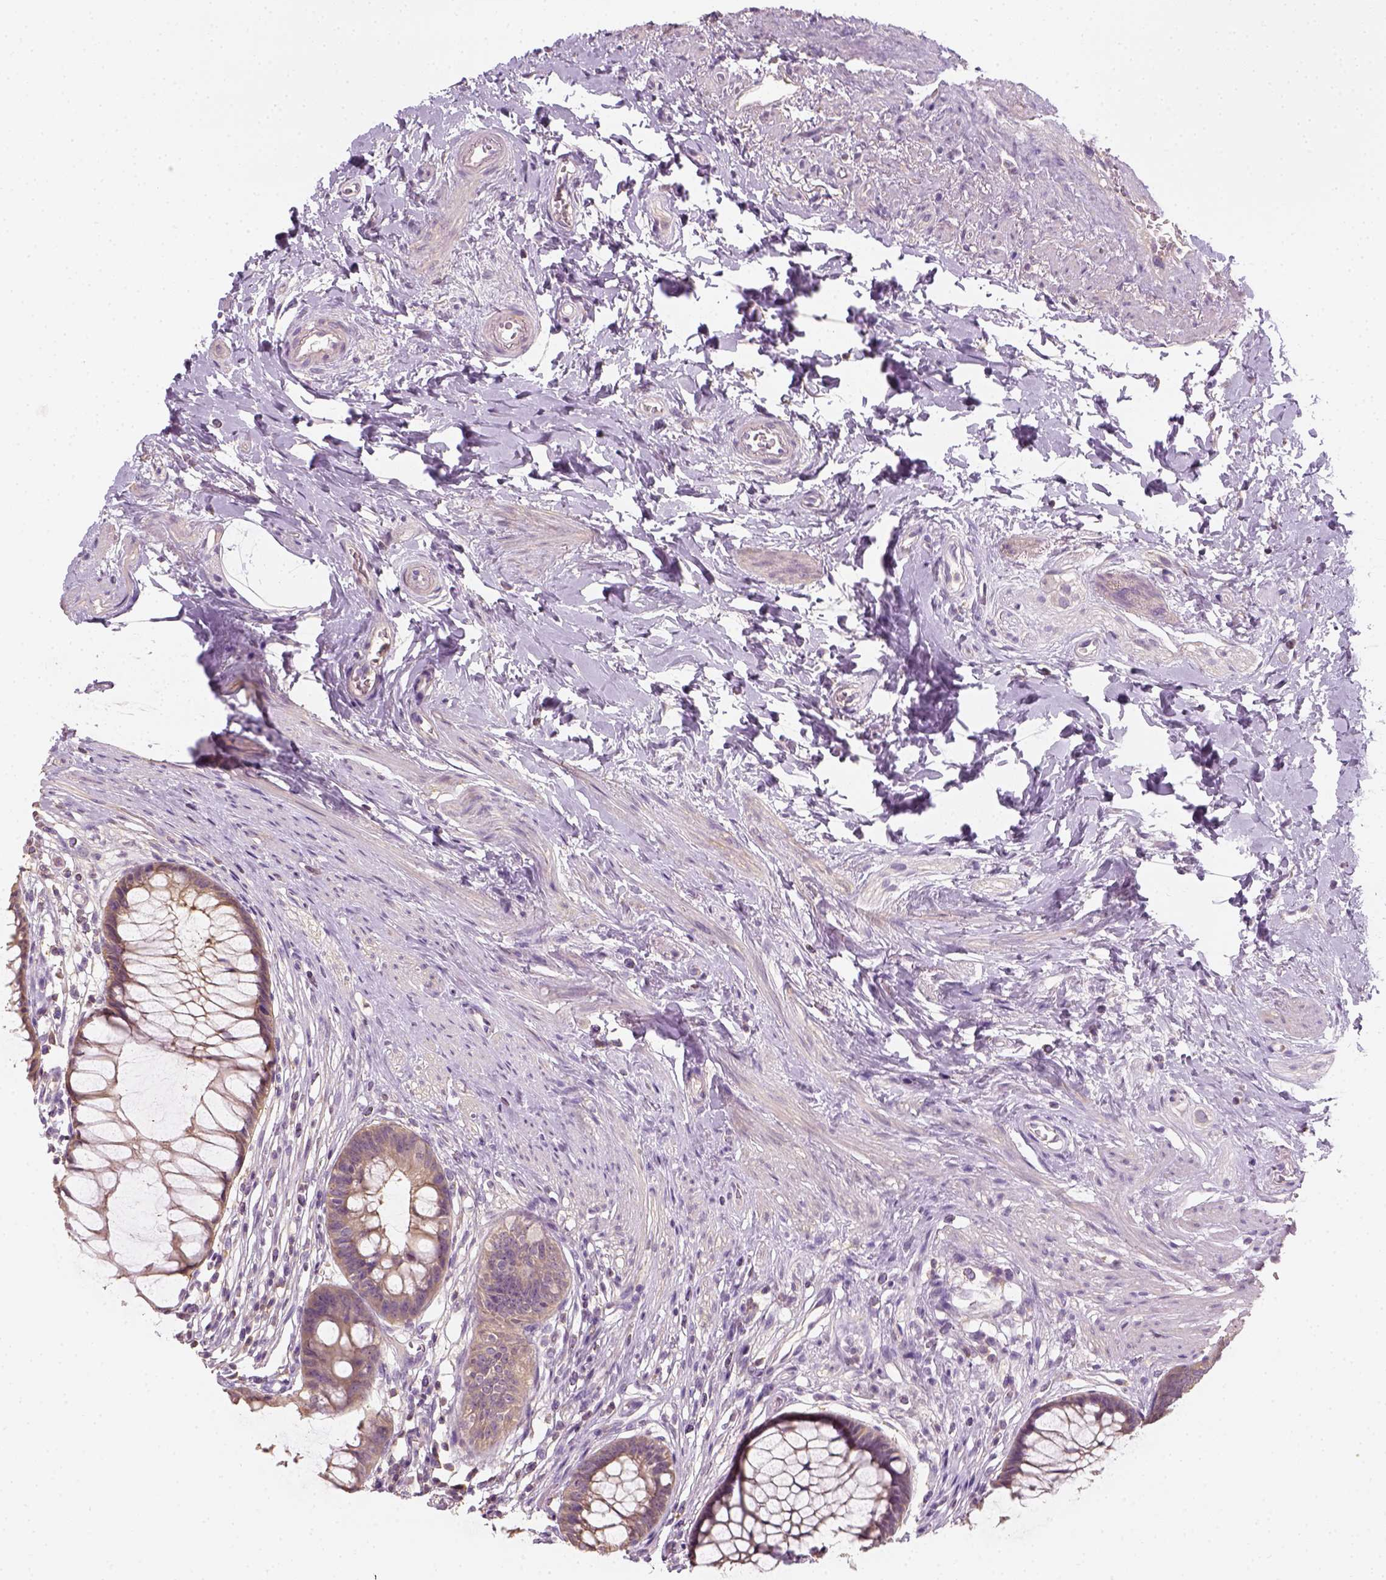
{"staining": {"intensity": "weak", "quantity": "<25%", "location": "cytoplasmic/membranous"}, "tissue": "rectum", "cell_type": "Glandular cells", "image_type": "normal", "snomed": [{"axis": "morphology", "description": "Normal tissue, NOS"}, {"axis": "topography", "description": "Smooth muscle"}, {"axis": "topography", "description": "Rectum"}], "caption": "Immunohistochemistry image of normal rectum: human rectum stained with DAB (3,3'-diaminobenzidine) shows no significant protein positivity in glandular cells.", "gene": "EPHB1", "patient": {"sex": "male", "age": 53}}